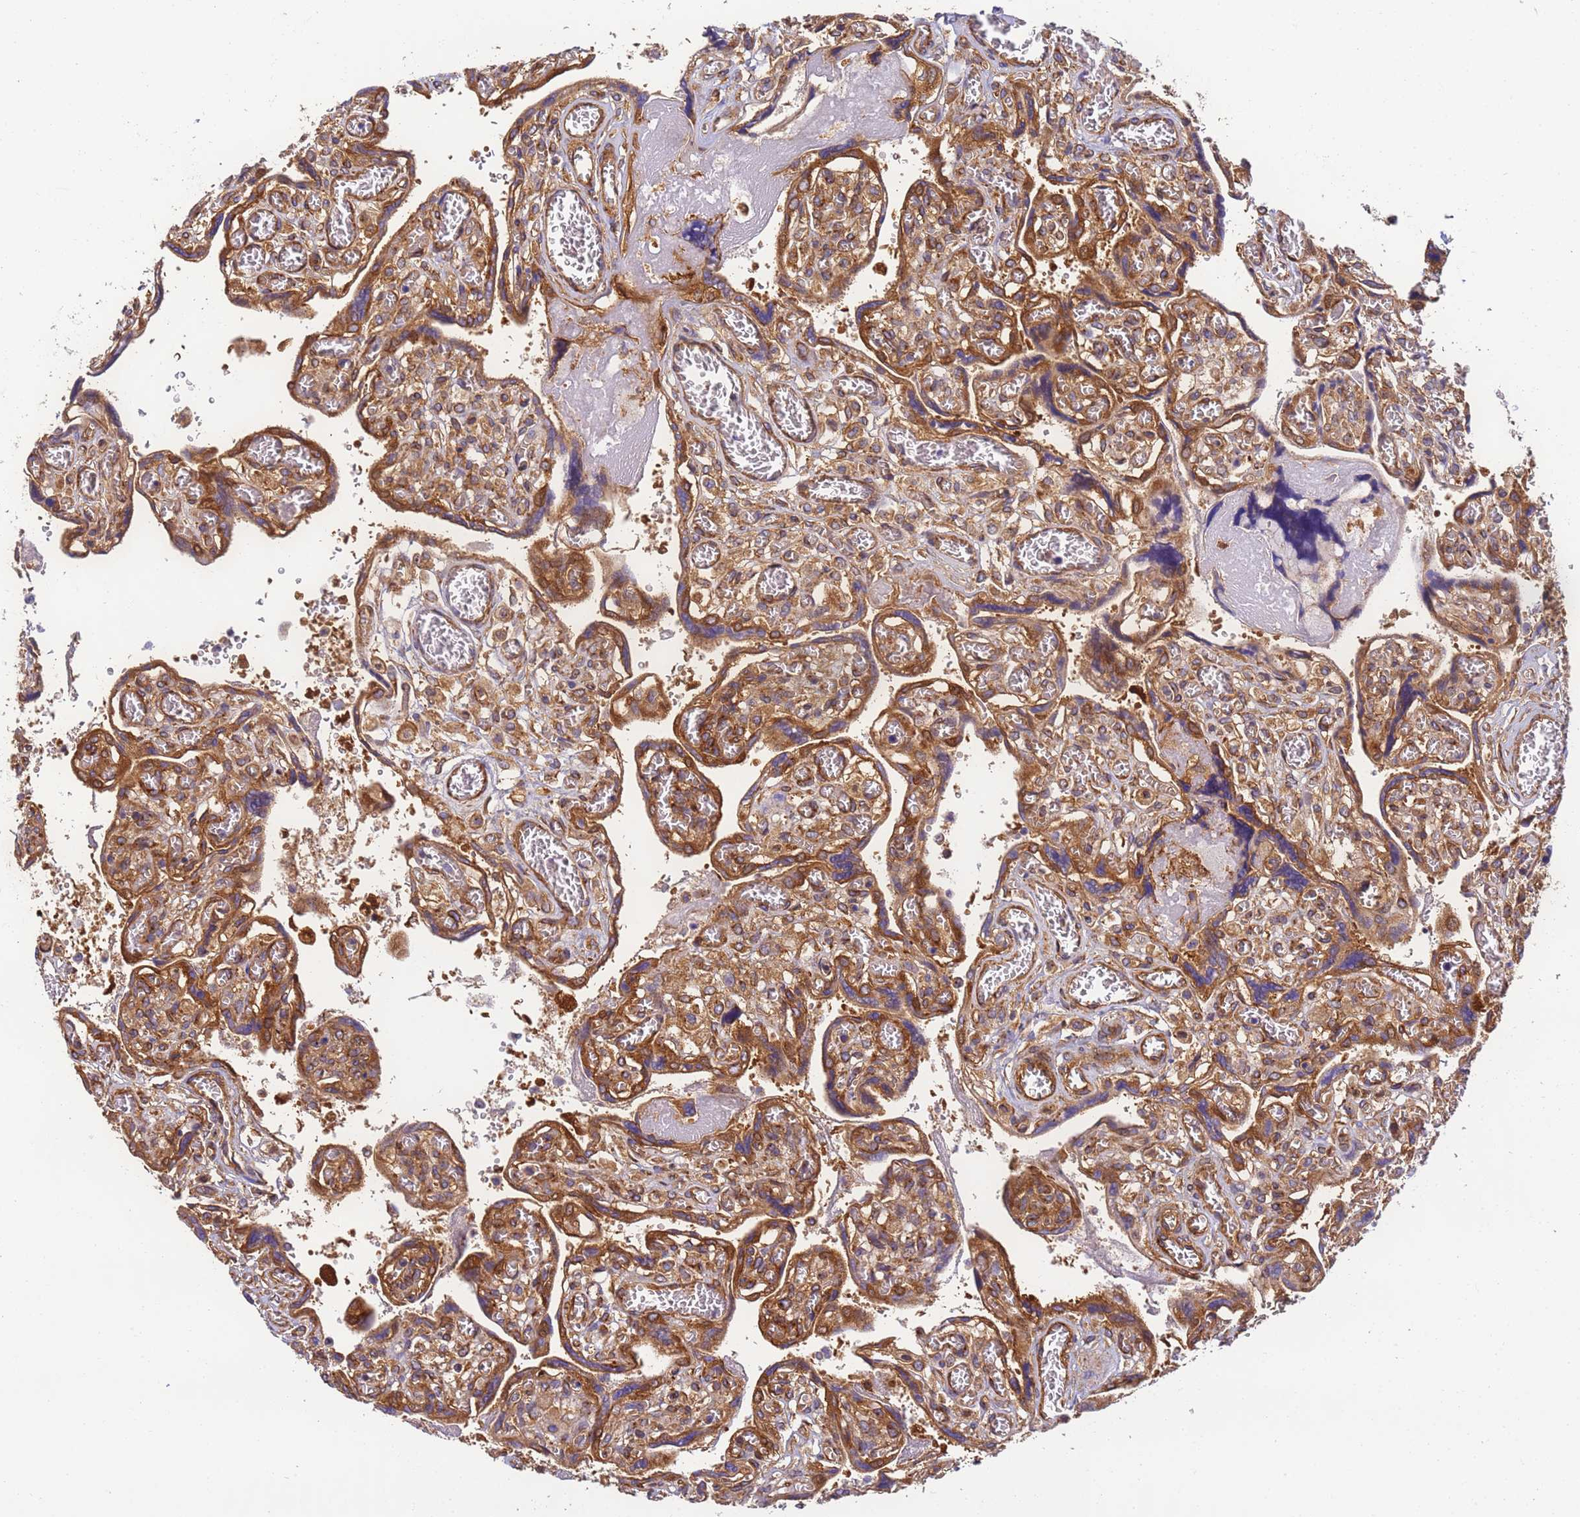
{"staining": {"intensity": "moderate", "quantity": ">75%", "location": "cytoplasmic/membranous"}, "tissue": "placenta", "cell_type": "Trophoblastic cells", "image_type": "normal", "snomed": [{"axis": "morphology", "description": "Normal tissue, NOS"}, {"axis": "topography", "description": "Placenta"}], "caption": "This histopathology image shows immunohistochemistry (IHC) staining of normal human placenta, with medium moderate cytoplasmic/membranous staining in about >75% of trophoblastic cells.", "gene": "DYNC1I2", "patient": {"sex": "female", "age": 39}}